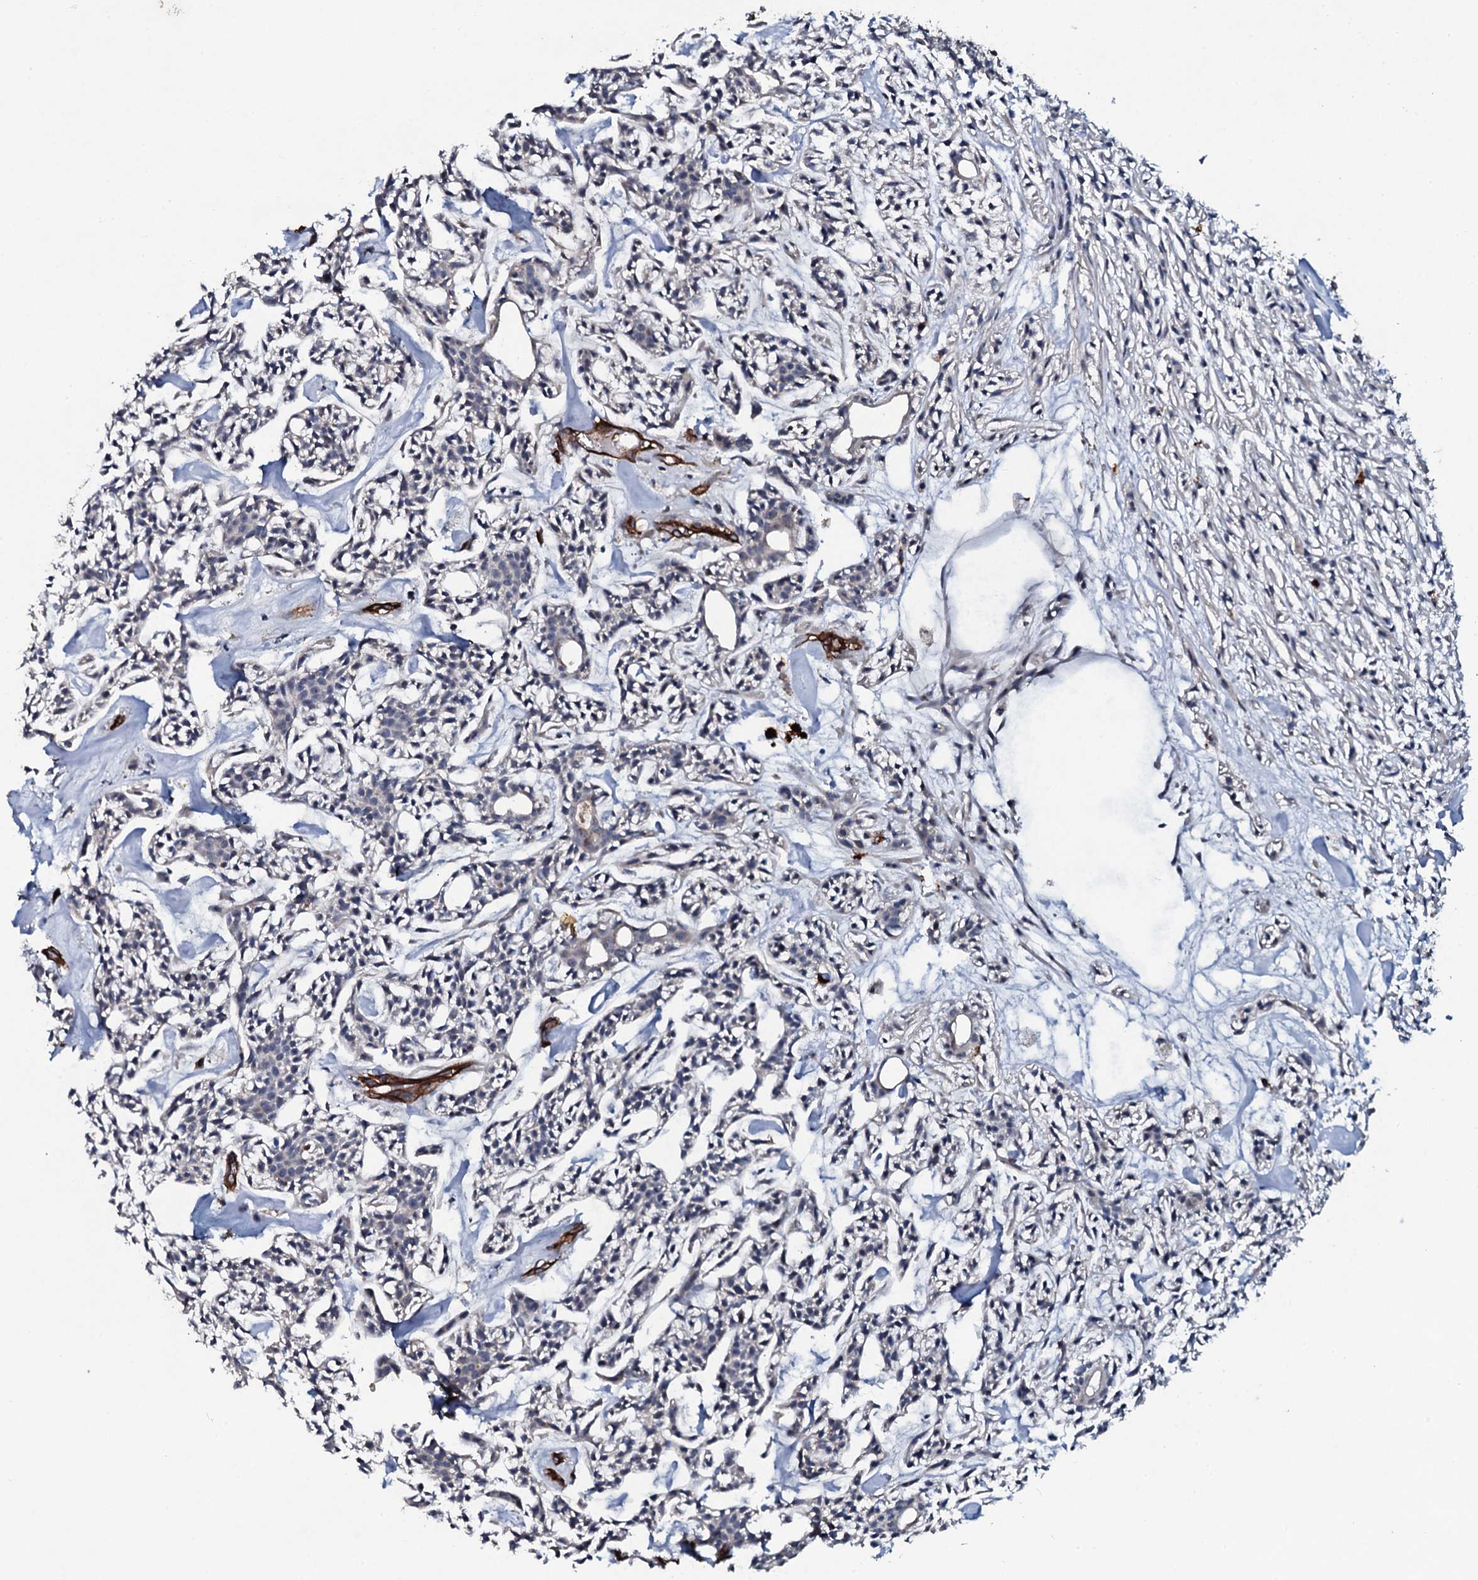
{"staining": {"intensity": "negative", "quantity": "none", "location": "none"}, "tissue": "head and neck cancer", "cell_type": "Tumor cells", "image_type": "cancer", "snomed": [{"axis": "morphology", "description": "Adenocarcinoma, NOS"}, {"axis": "topography", "description": "Salivary gland"}, {"axis": "topography", "description": "Head-Neck"}], "caption": "This is a image of immunohistochemistry (IHC) staining of adenocarcinoma (head and neck), which shows no expression in tumor cells.", "gene": "CLEC14A", "patient": {"sex": "male", "age": 55}}